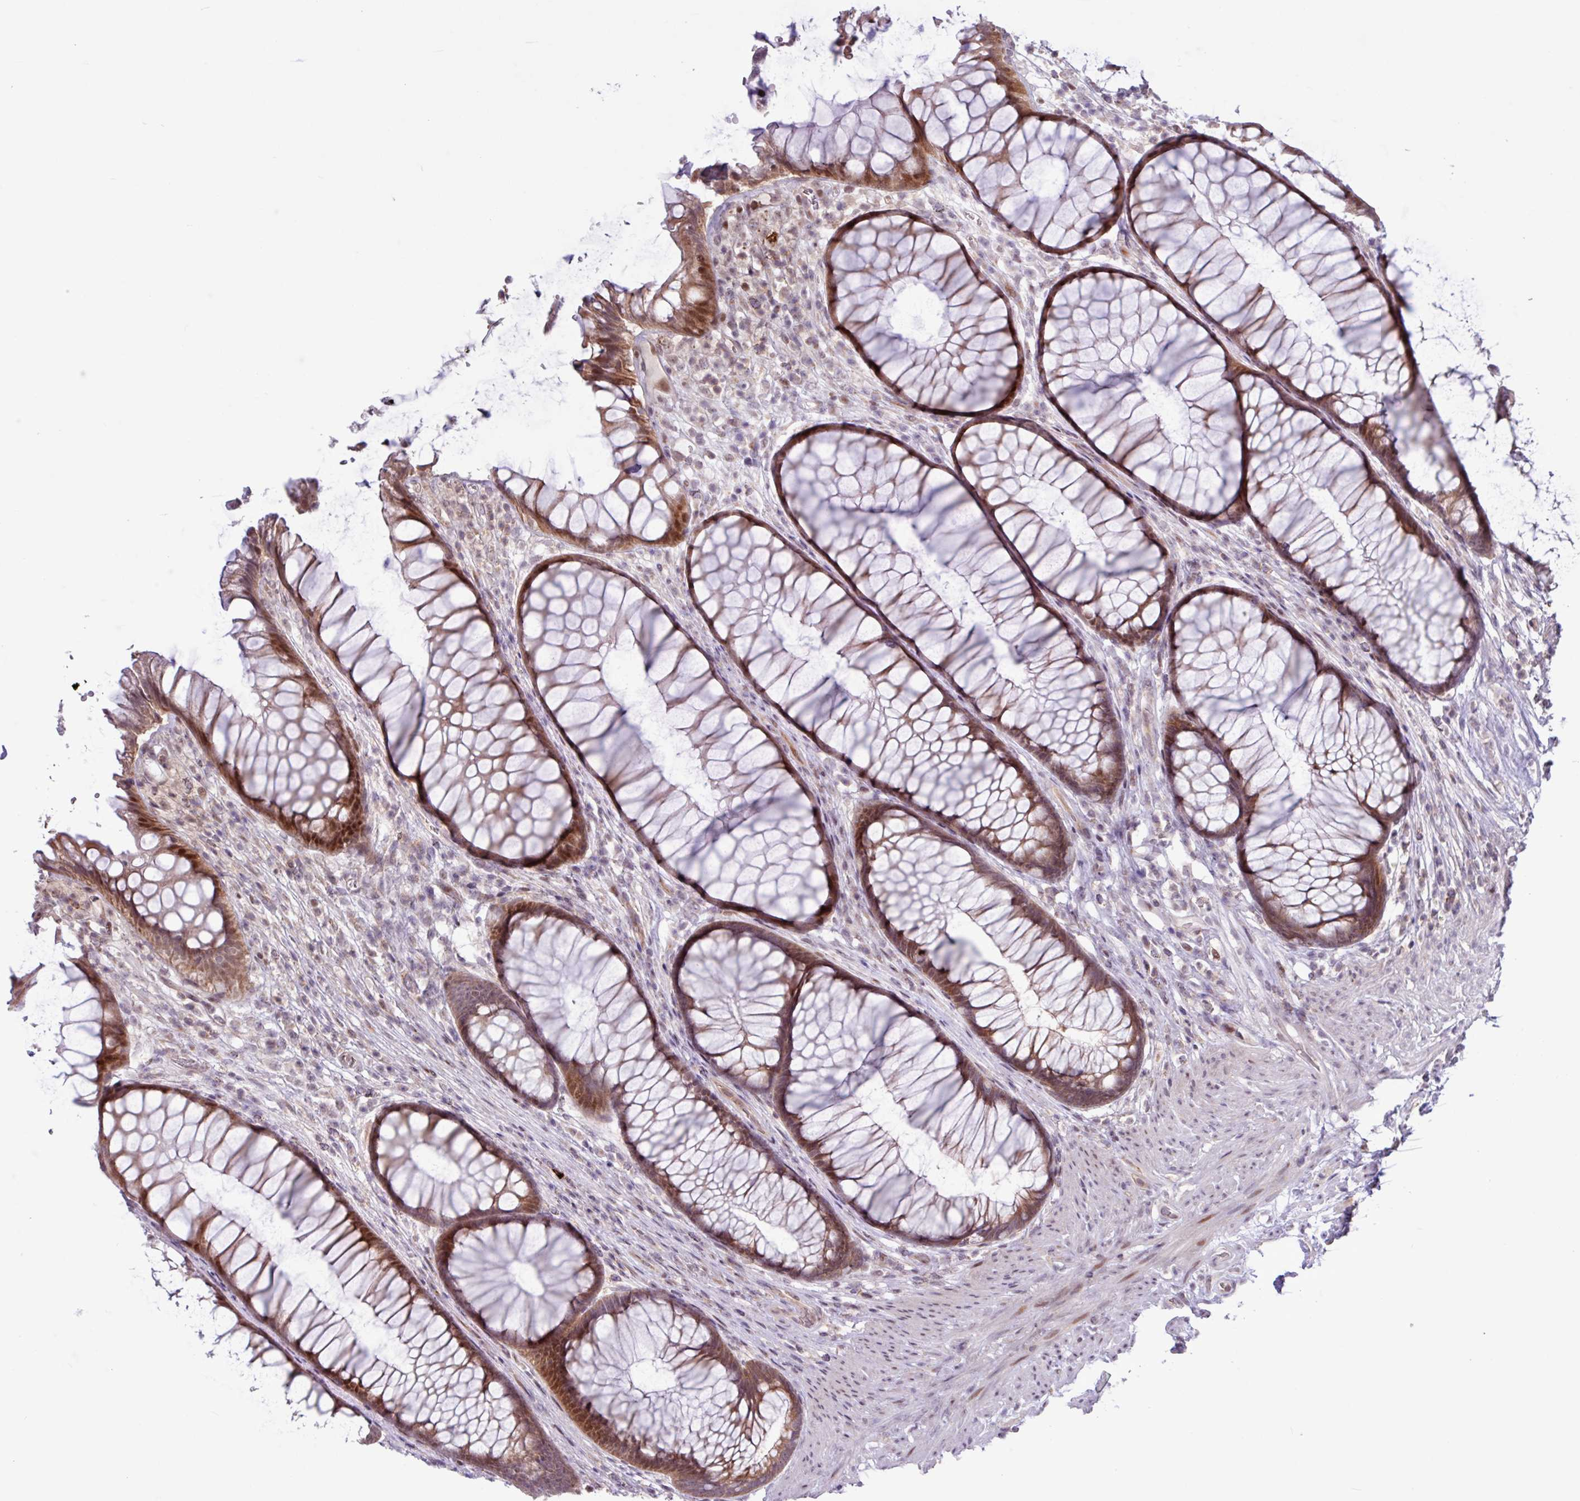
{"staining": {"intensity": "moderate", "quantity": ">75%", "location": "cytoplasmic/membranous,nuclear"}, "tissue": "rectum", "cell_type": "Glandular cells", "image_type": "normal", "snomed": [{"axis": "morphology", "description": "Normal tissue, NOS"}, {"axis": "topography", "description": "Smooth muscle"}, {"axis": "topography", "description": "Rectum"}], "caption": "This image exhibits immunohistochemistry staining of unremarkable rectum, with medium moderate cytoplasmic/membranous,nuclear staining in approximately >75% of glandular cells.", "gene": "RTL3", "patient": {"sex": "male", "age": 53}}